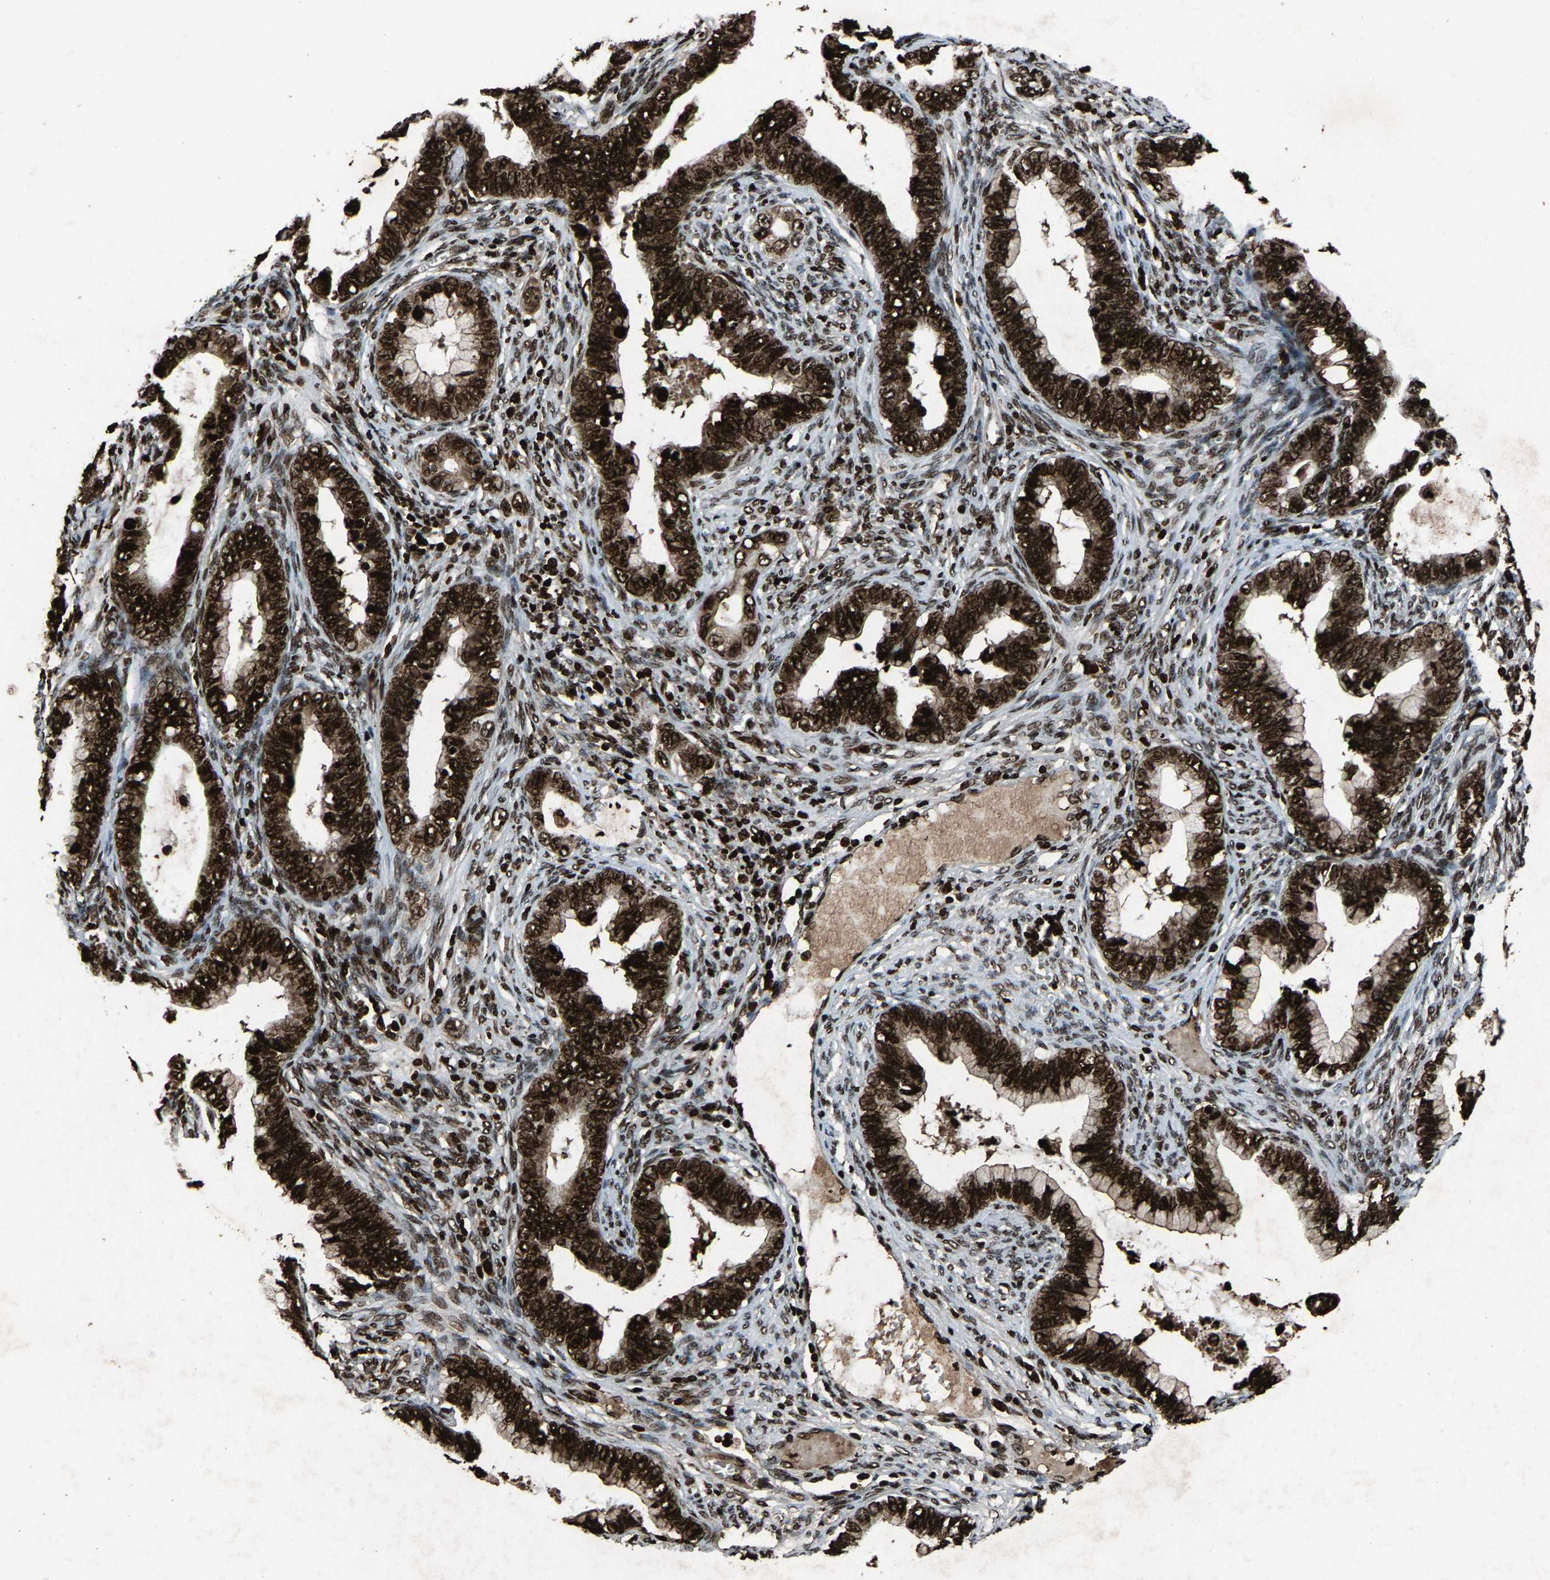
{"staining": {"intensity": "strong", "quantity": ">75%", "location": "nuclear"}, "tissue": "cervical cancer", "cell_type": "Tumor cells", "image_type": "cancer", "snomed": [{"axis": "morphology", "description": "Adenocarcinoma, NOS"}, {"axis": "topography", "description": "Cervix"}], "caption": "There is high levels of strong nuclear positivity in tumor cells of cervical cancer, as demonstrated by immunohistochemical staining (brown color).", "gene": "H4C1", "patient": {"sex": "female", "age": 44}}